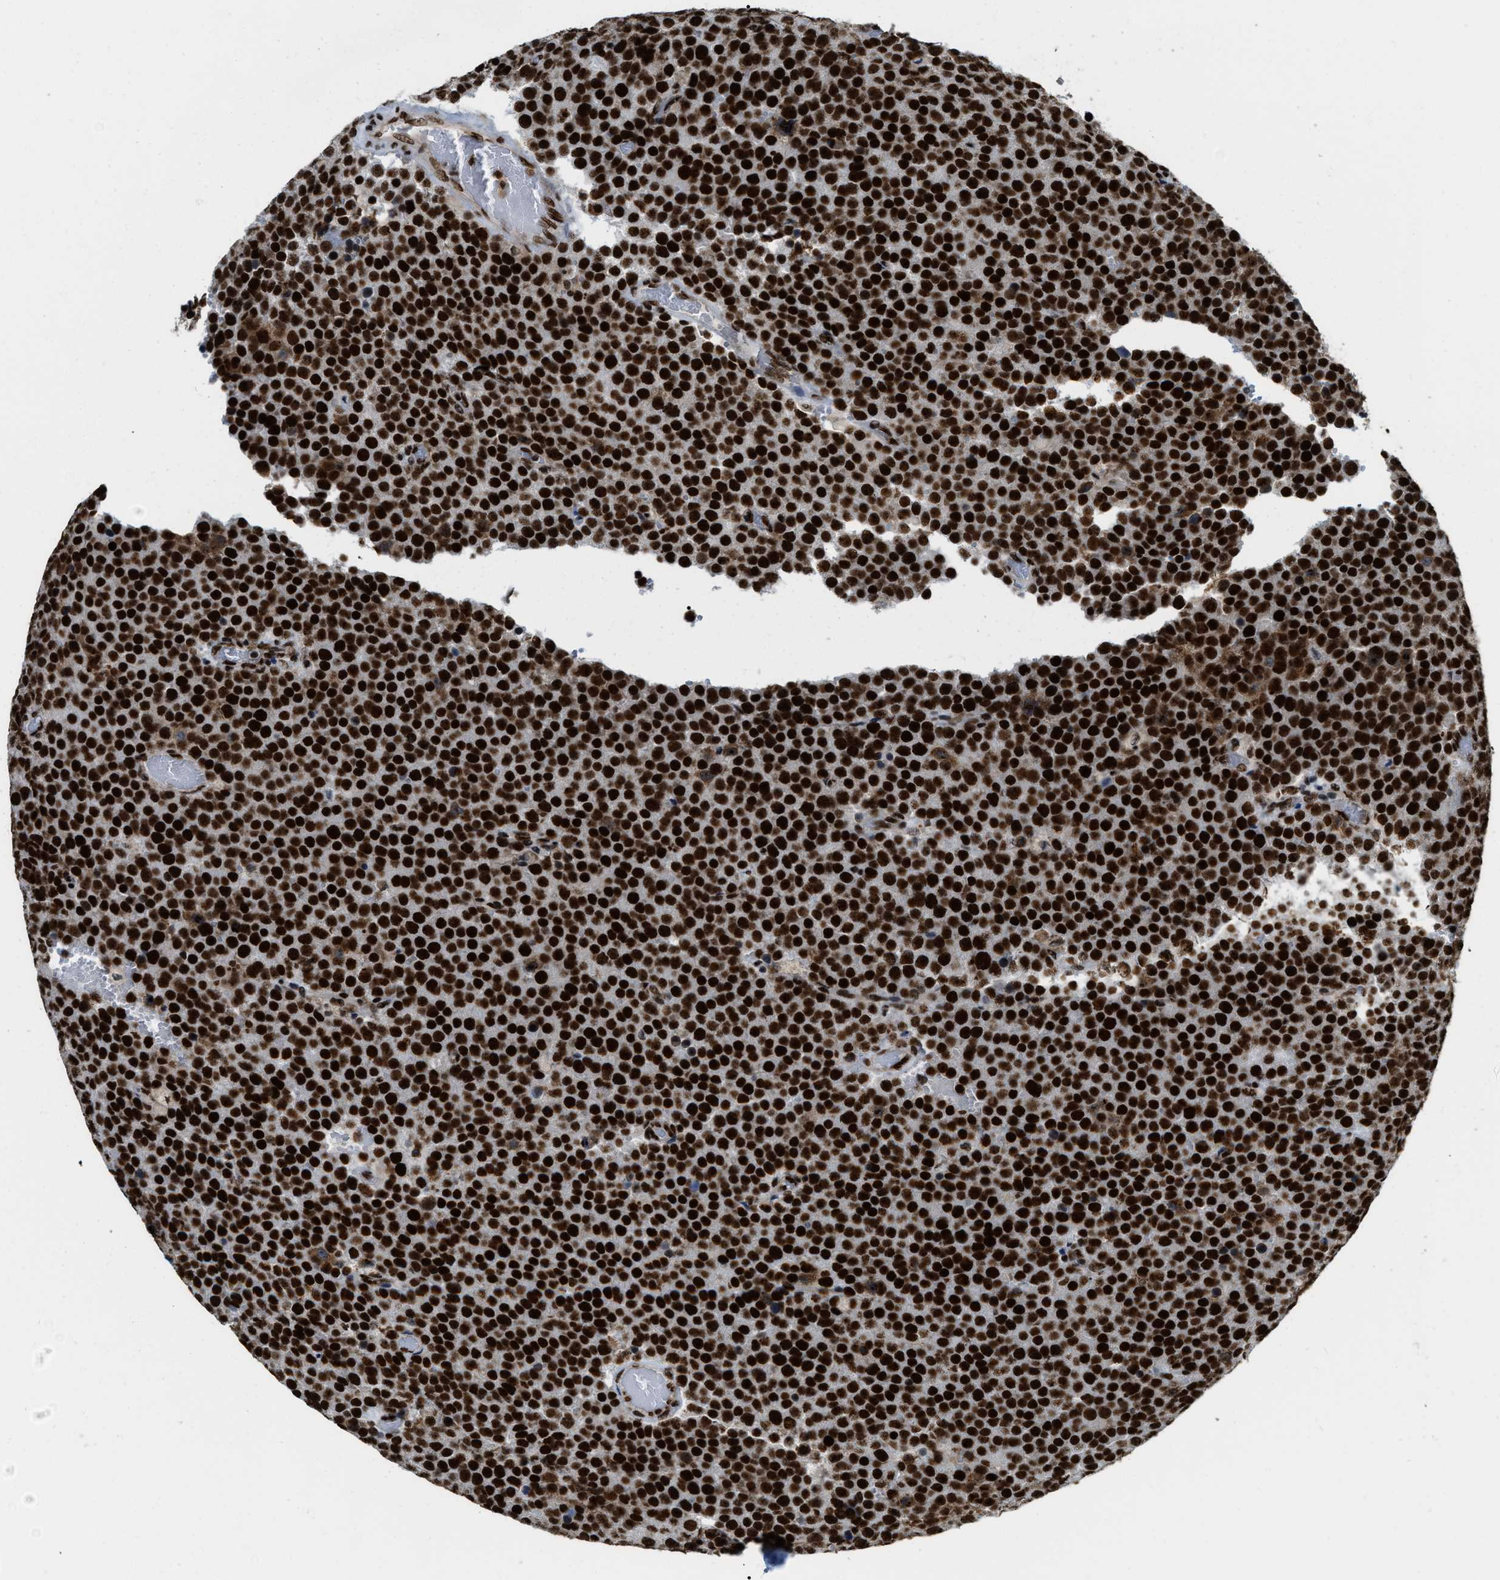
{"staining": {"intensity": "strong", "quantity": ">75%", "location": "nuclear"}, "tissue": "testis cancer", "cell_type": "Tumor cells", "image_type": "cancer", "snomed": [{"axis": "morphology", "description": "Normal tissue, NOS"}, {"axis": "morphology", "description": "Seminoma, NOS"}, {"axis": "topography", "description": "Testis"}], "caption": "The micrograph demonstrates staining of seminoma (testis), revealing strong nuclear protein expression (brown color) within tumor cells. (DAB (3,3'-diaminobenzidine) = brown stain, brightfield microscopy at high magnification).", "gene": "NUMA1", "patient": {"sex": "male", "age": 71}}